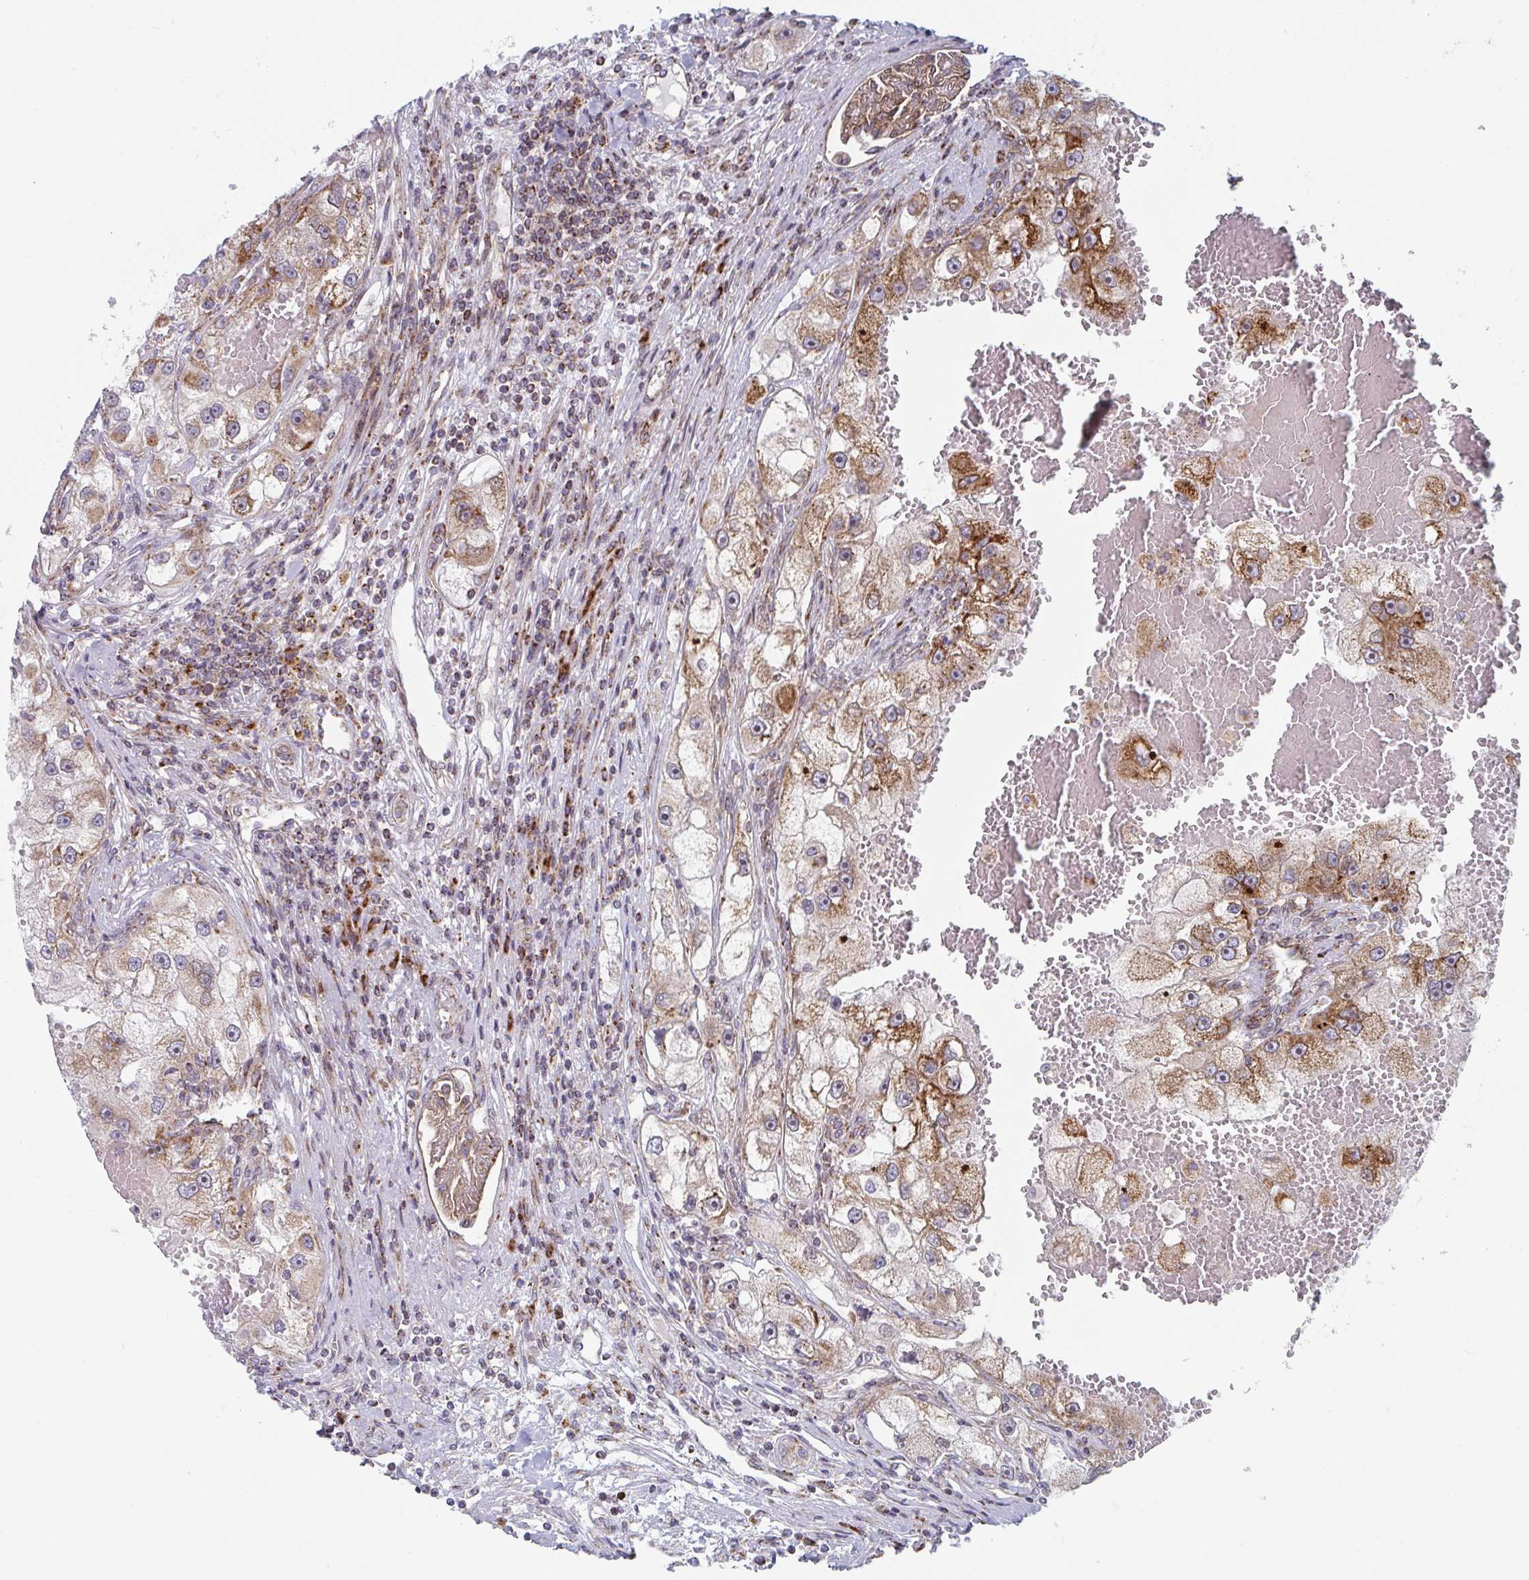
{"staining": {"intensity": "moderate", "quantity": ">75%", "location": "cytoplasmic/membranous"}, "tissue": "renal cancer", "cell_type": "Tumor cells", "image_type": "cancer", "snomed": [{"axis": "morphology", "description": "Adenocarcinoma, NOS"}, {"axis": "topography", "description": "Kidney"}], "caption": "This micrograph shows renal adenocarcinoma stained with immunohistochemistry to label a protein in brown. The cytoplasmic/membranous of tumor cells show moderate positivity for the protein. Nuclei are counter-stained blue.", "gene": "PRKCH", "patient": {"sex": "male", "age": 63}}